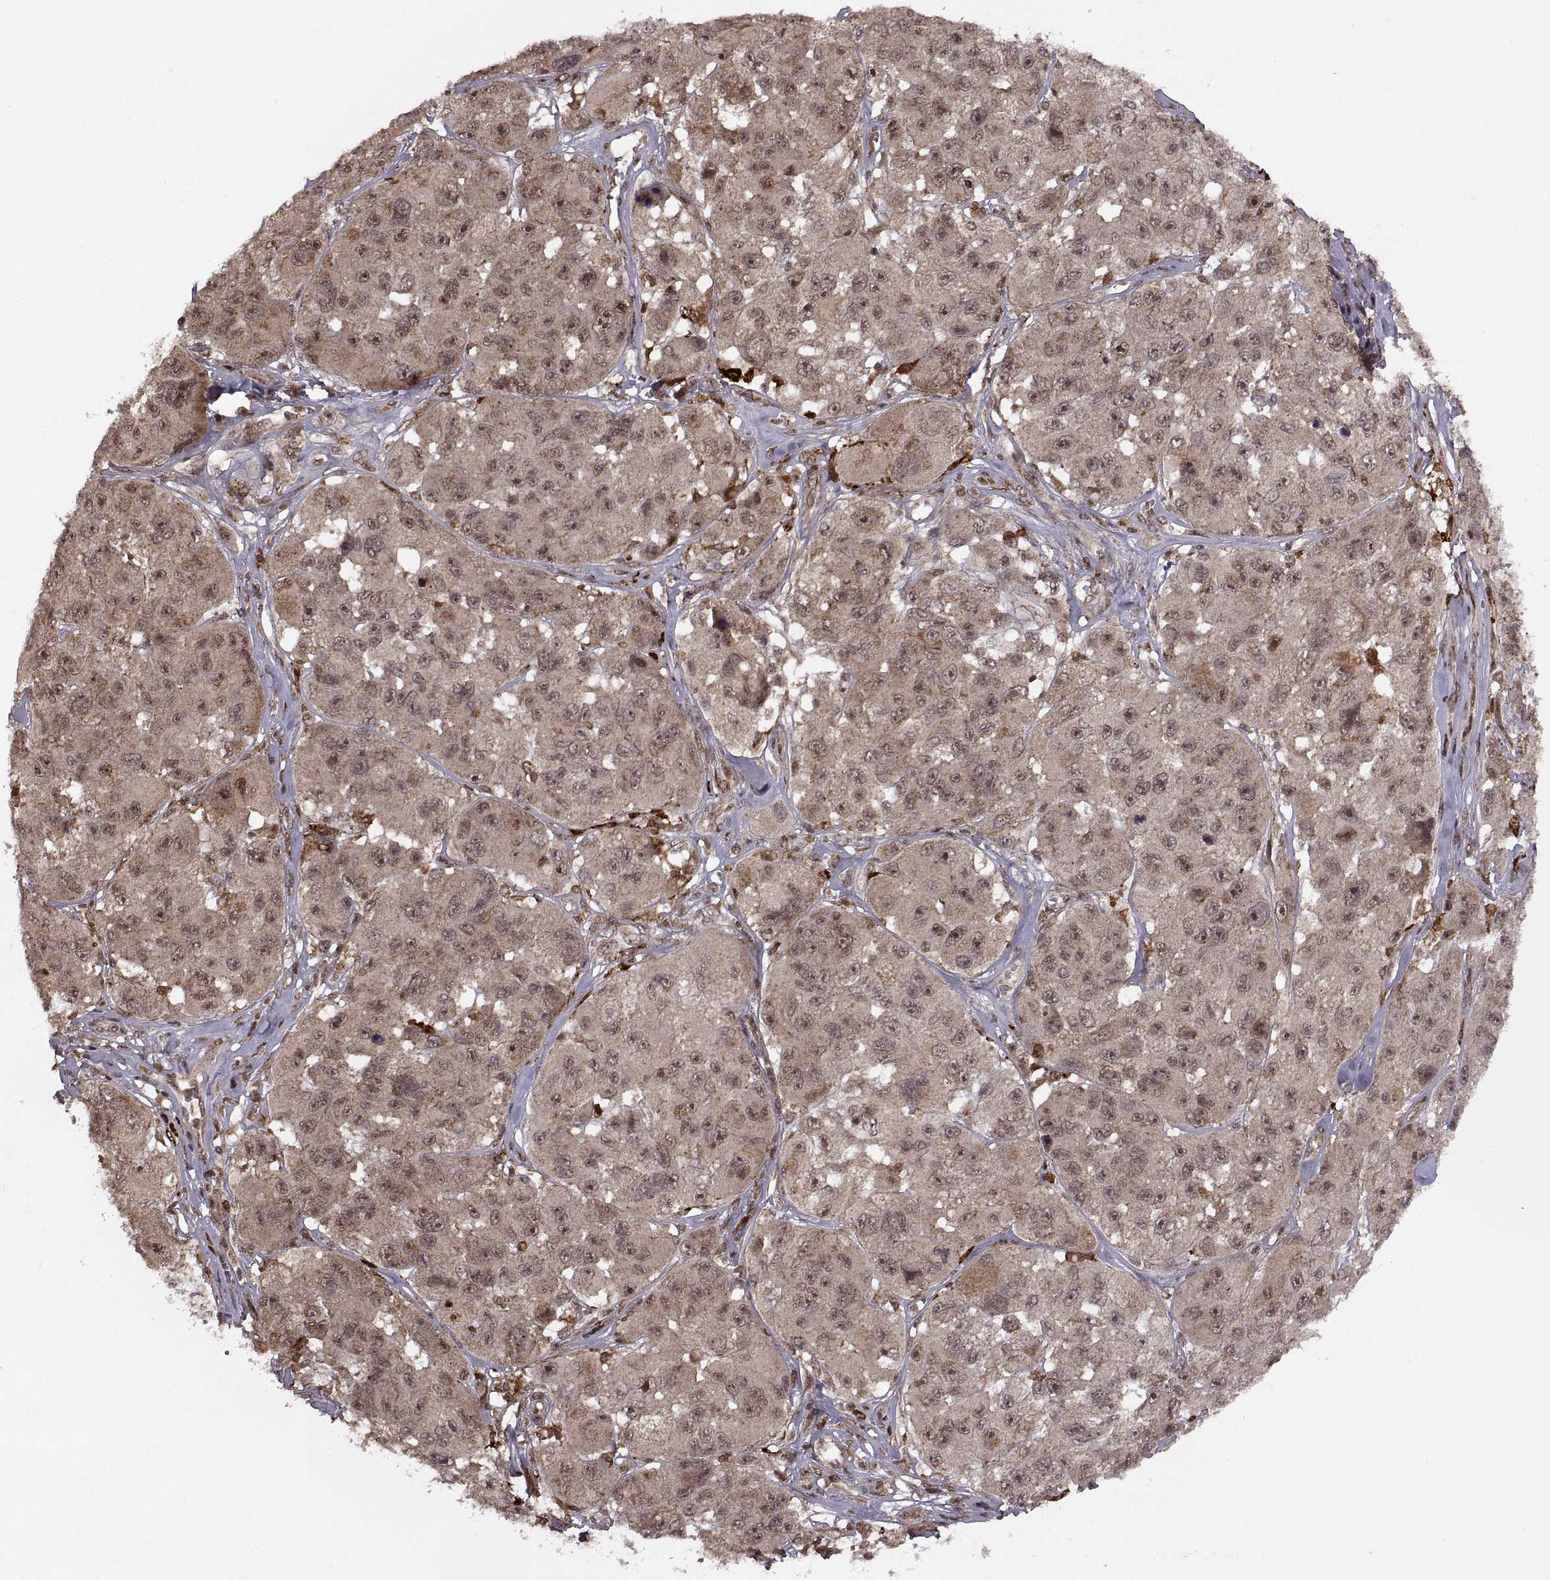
{"staining": {"intensity": "weak", "quantity": ">75%", "location": "cytoplasmic/membranous,nuclear"}, "tissue": "melanoma", "cell_type": "Tumor cells", "image_type": "cancer", "snomed": [{"axis": "morphology", "description": "Malignant melanoma, NOS"}, {"axis": "topography", "description": "Skin"}], "caption": "This image displays melanoma stained with immunohistochemistry (IHC) to label a protein in brown. The cytoplasmic/membranous and nuclear of tumor cells show weak positivity for the protein. Nuclei are counter-stained blue.", "gene": "PTOV1", "patient": {"sex": "female", "age": 66}}